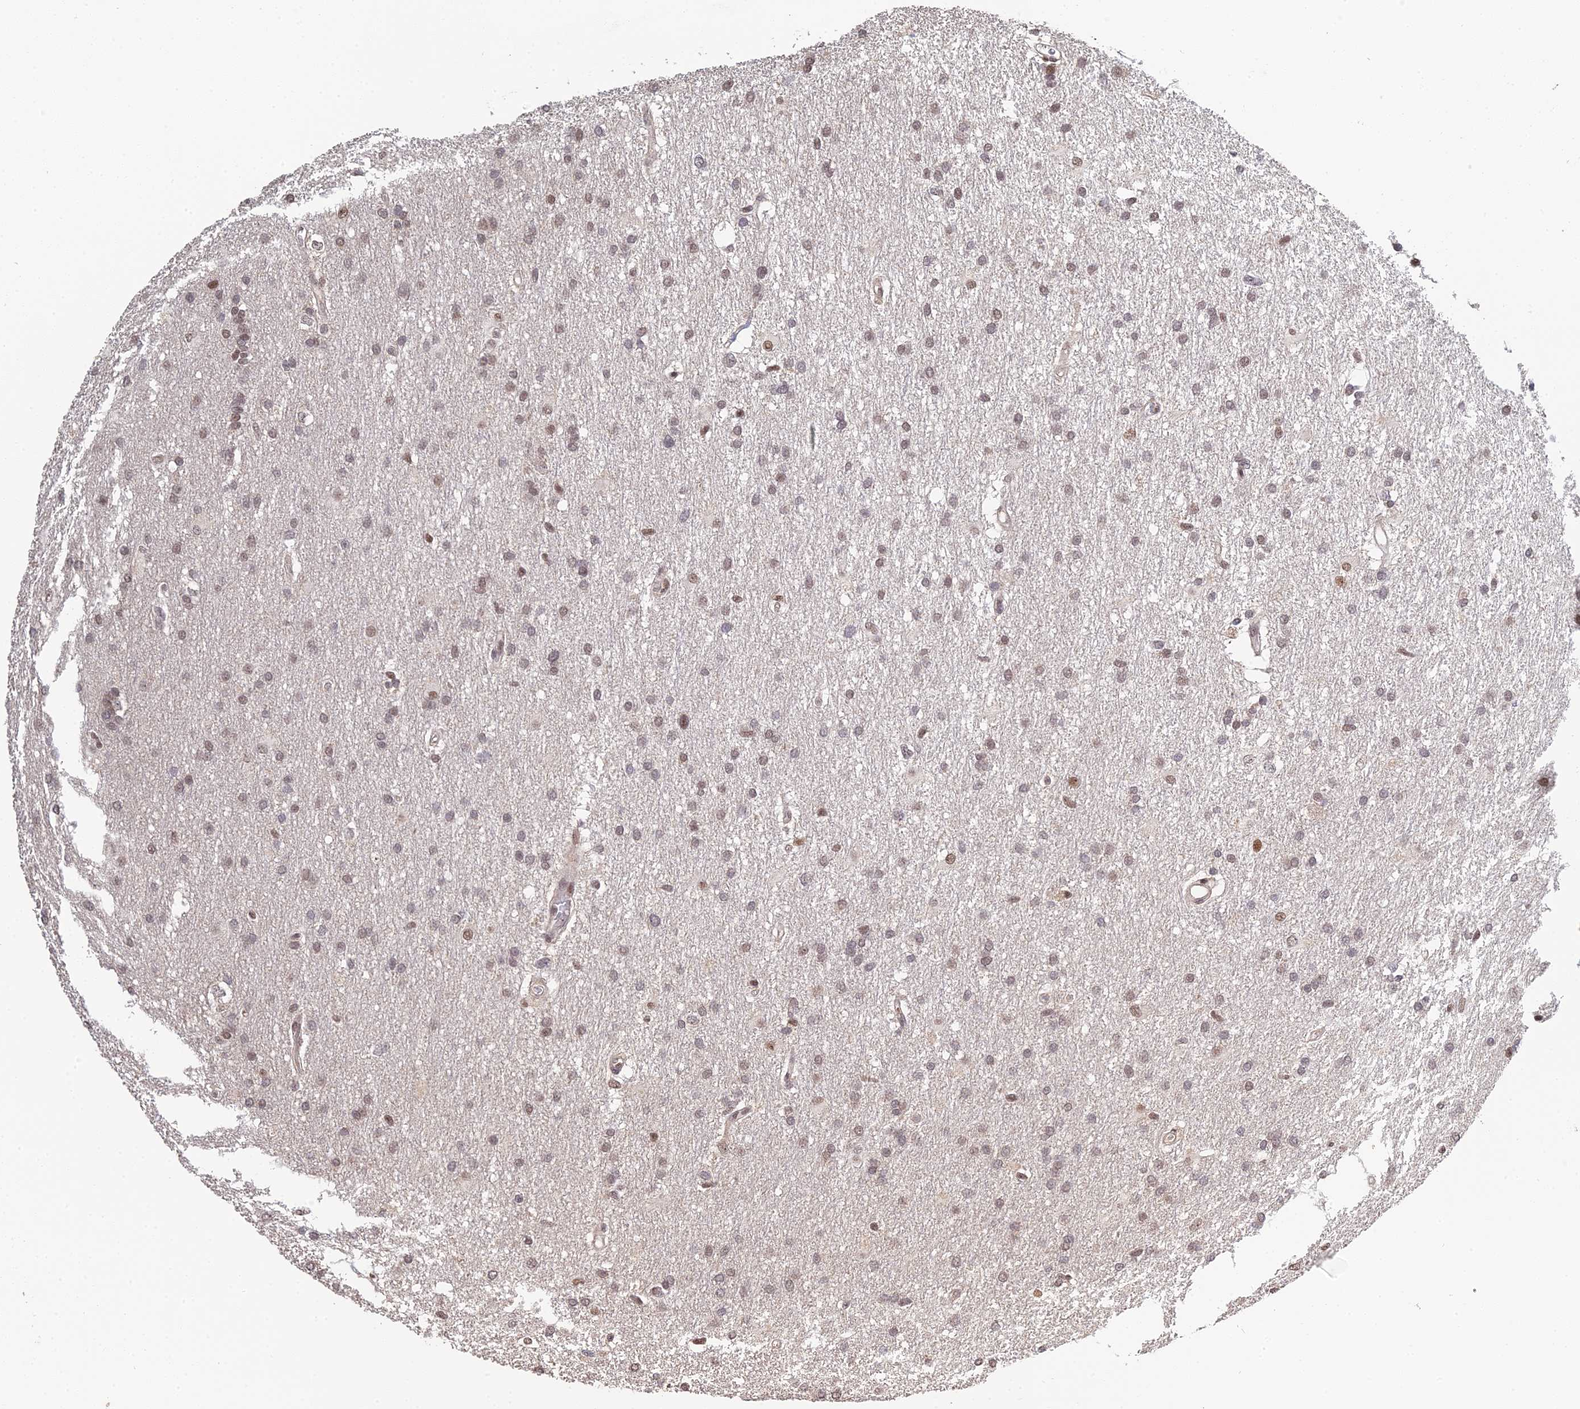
{"staining": {"intensity": "moderate", "quantity": "25%-75%", "location": "nuclear"}, "tissue": "glioma", "cell_type": "Tumor cells", "image_type": "cancer", "snomed": [{"axis": "morphology", "description": "Glioma, malignant, High grade"}, {"axis": "topography", "description": "Brain"}], "caption": "This micrograph displays malignant glioma (high-grade) stained with IHC to label a protein in brown. The nuclear of tumor cells show moderate positivity for the protein. Nuclei are counter-stained blue.", "gene": "ERCC5", "patient": {"sex": "male", "age": 77}}